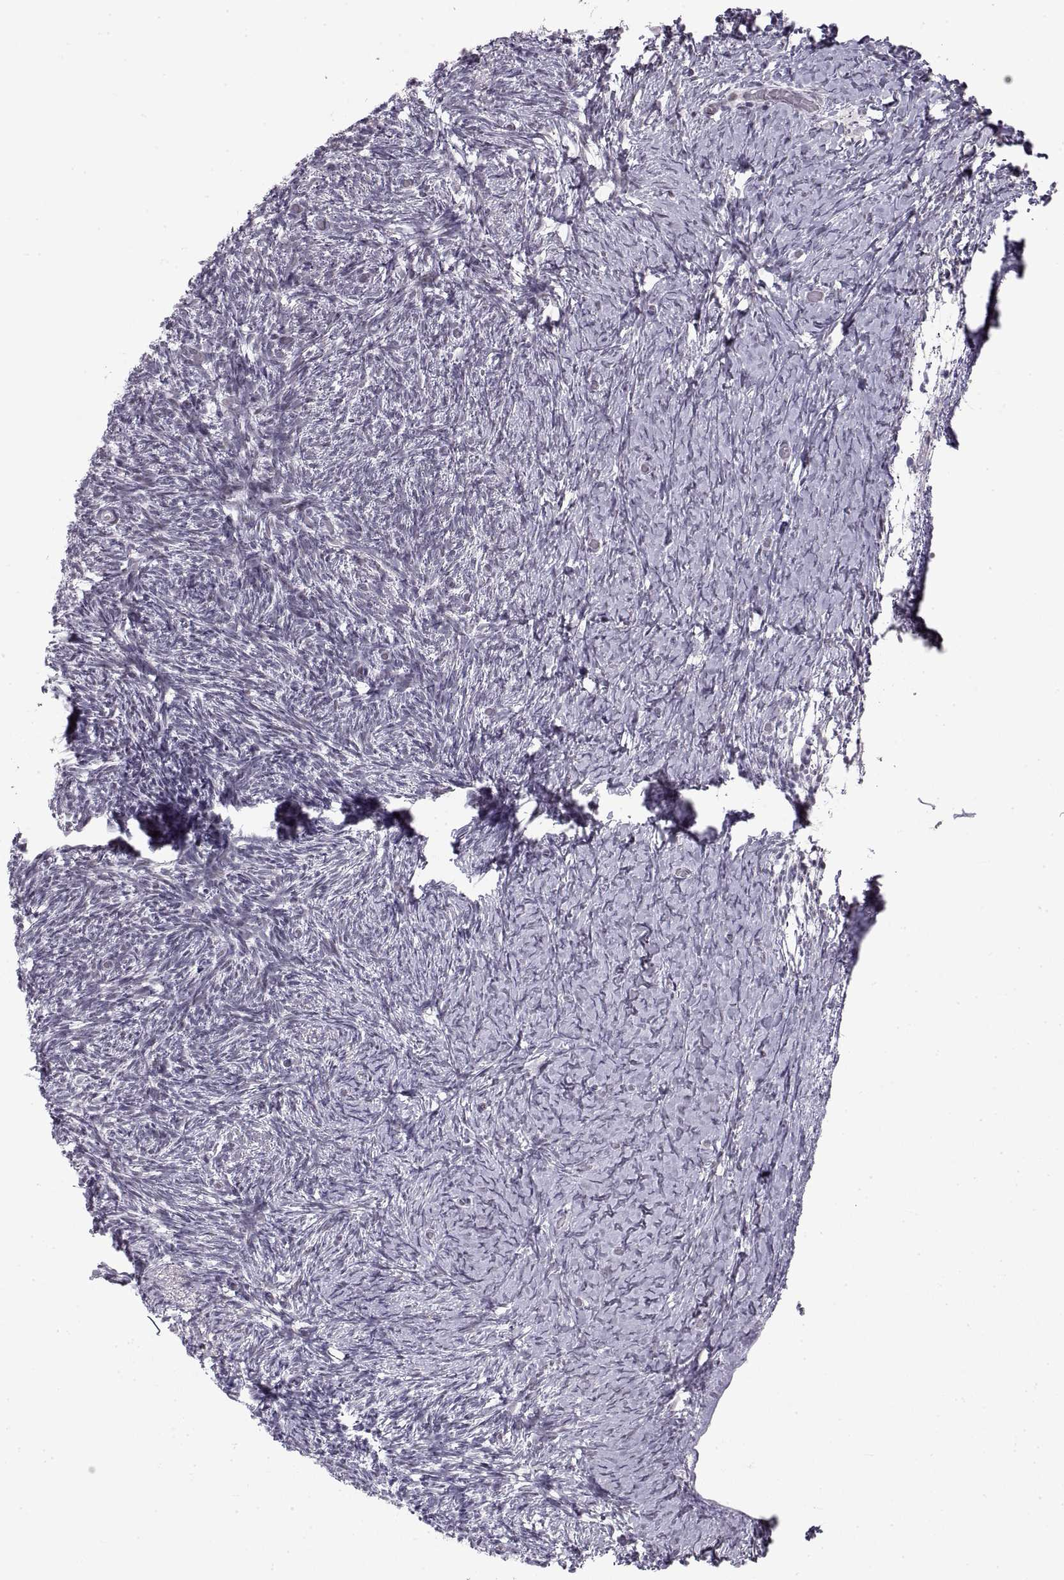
{"staining": {"intensity": "weak", "quantity": "<25%", "location": "nuclear"}, "tissue": "ovary", "cell_type": "Follicle cells", "image_type": "normal", "snomed": [{"axis": "morphology", "description": "Normal tissue, NOS"}, {"axis": "topography", "description": "Ovary"}], "caption": "Immunohistochemistry histopathology image of unremarkable ovary: human ovary stained with DAB (3,3'-diaminobenzidine) exhibits no significant protein expression in follicle cells.", "gene": "NANOS3", "patient": {"sex": "female", "age": 39}}